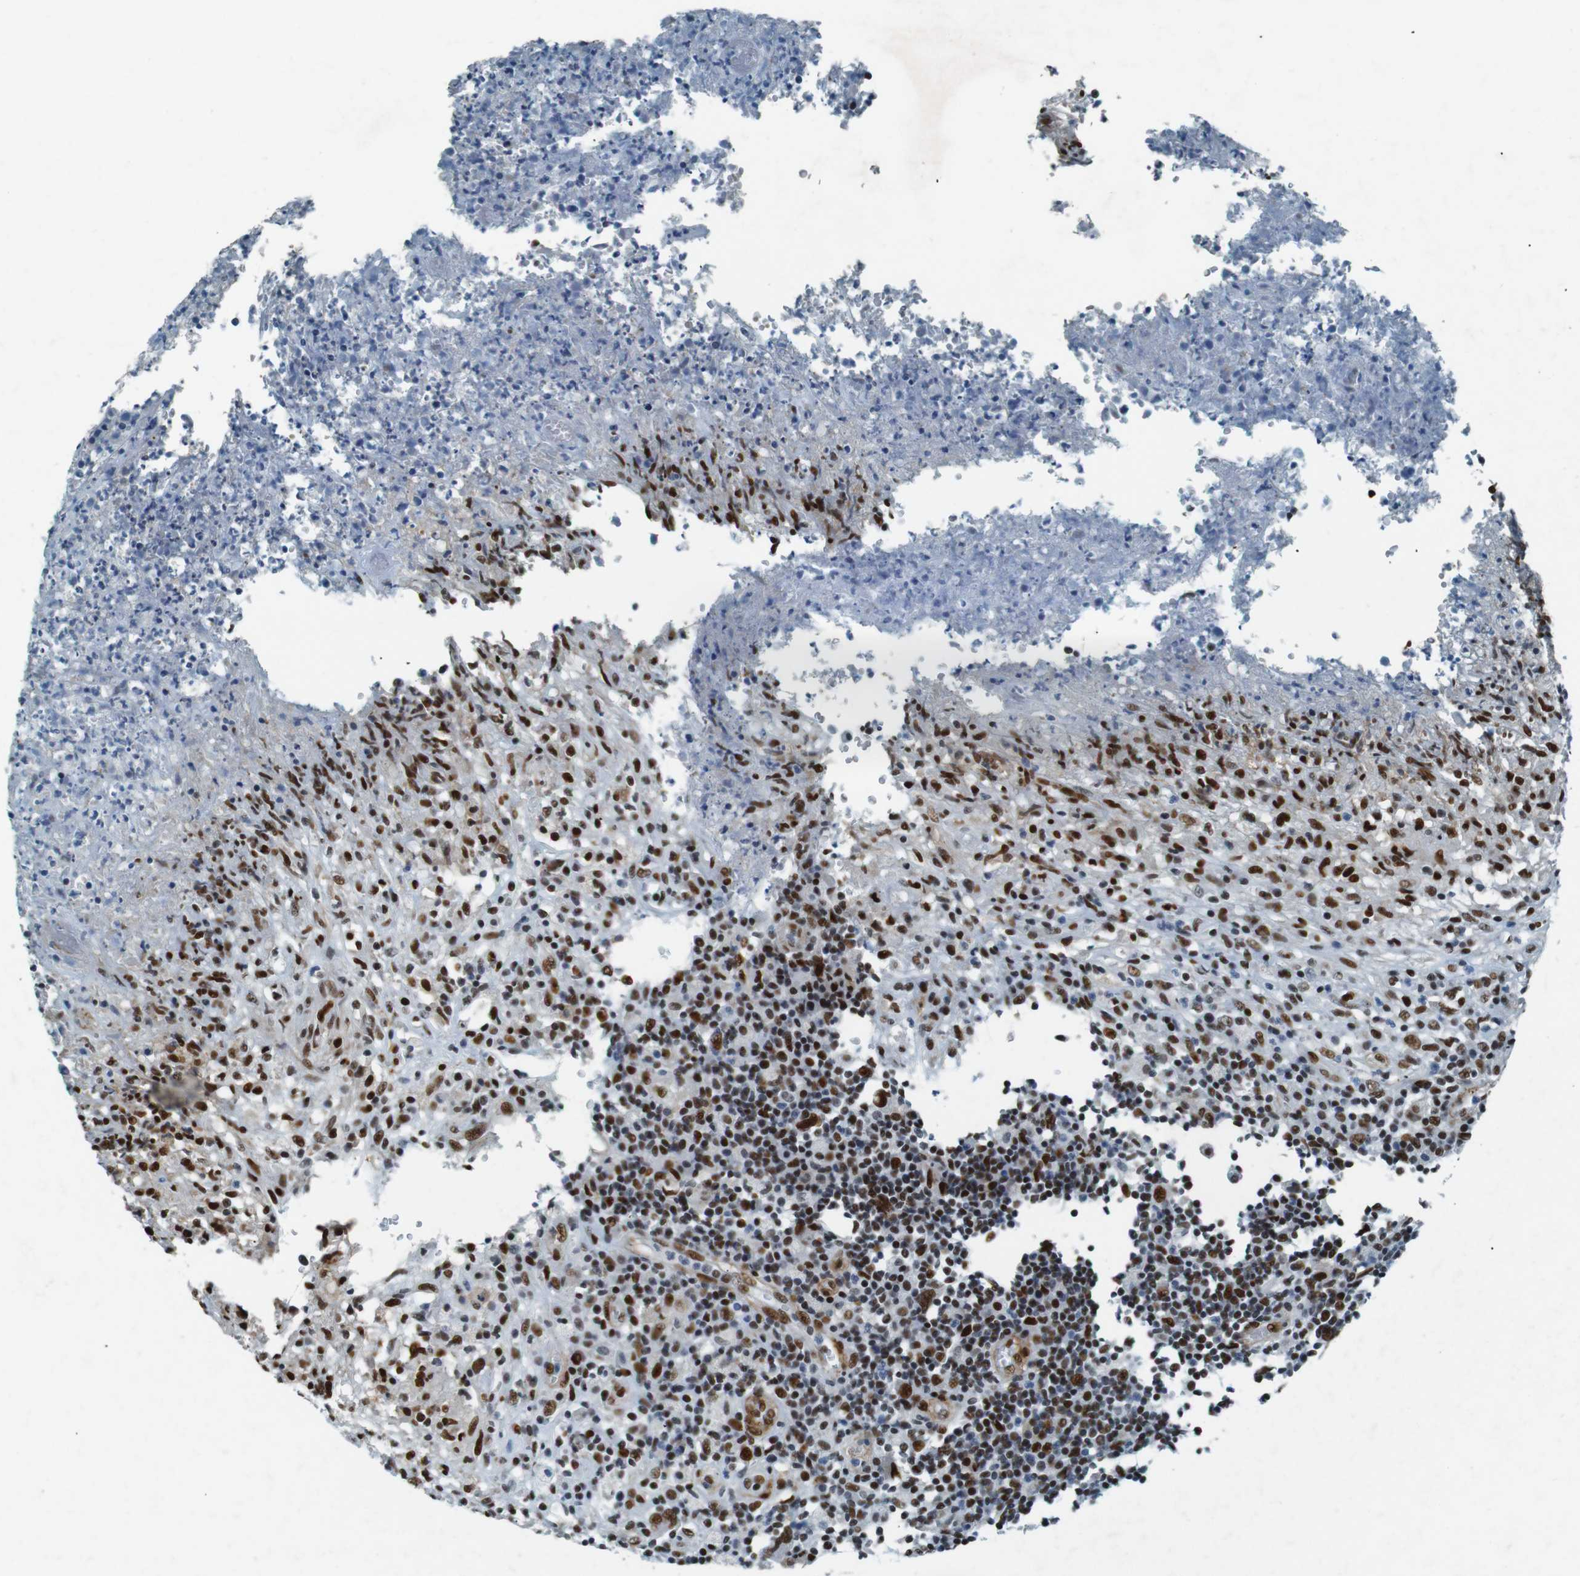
{"staining": {"intensity": "moderate", "quantity": ">75%", "location": "nuclear"}, "tissue": "lymphoma", "cell_type": "Tumor cells", "image_type": "cancer", "snomed": [{"axis": "morphology", "description": "Malignant lymphoma, non-Hodgkin's type, High grade"}, {"axis": "topography", "description": "Lymph node"}], "caption": "This photomicrograph reveals lymphoma stained with immunohistochemistry to label a protein in brown. The nuclear of tumor cells show moderate positivity for the protein. Nuclei are counter-stained blue.", "gene": "HEXIM1", "patient": {"sex": "female", "age": 84}}